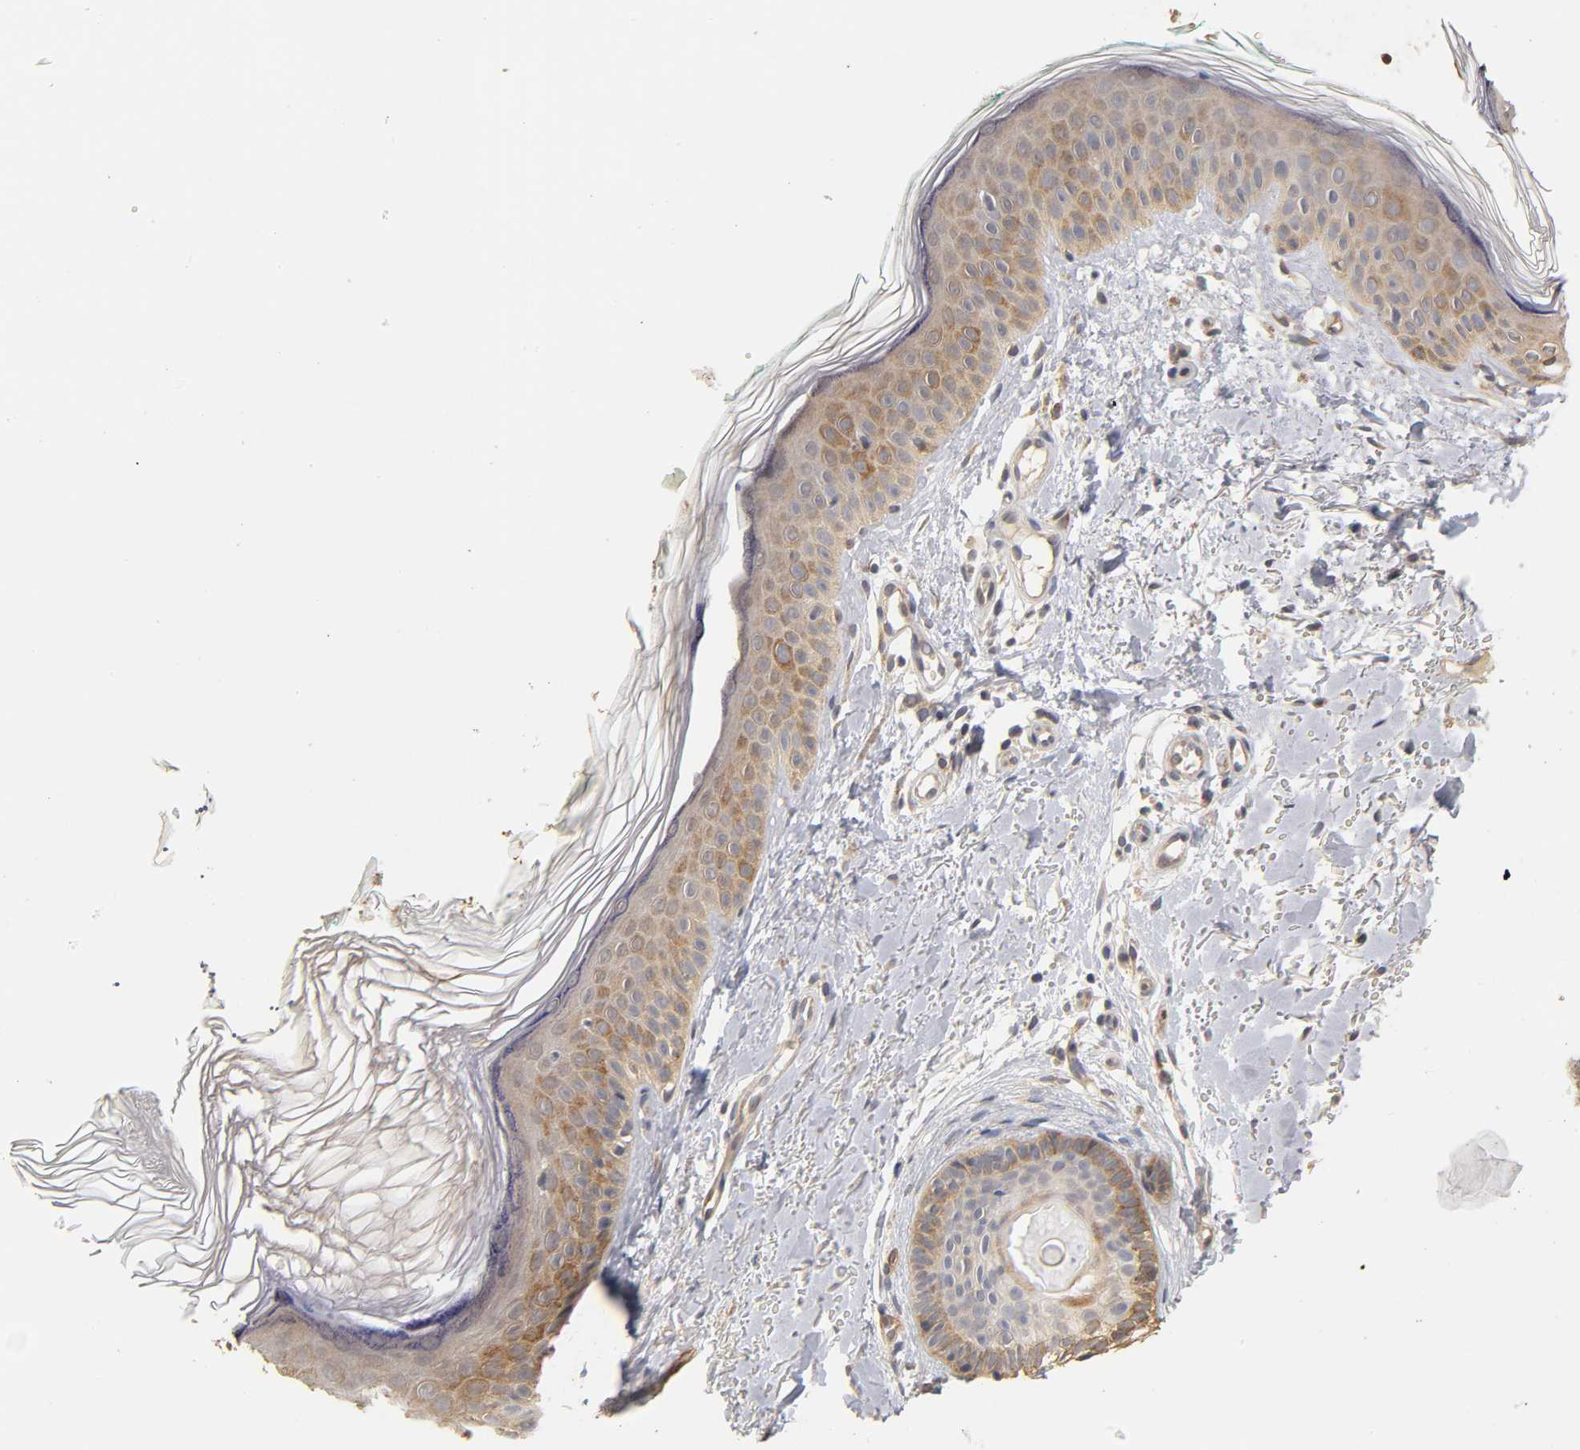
{"staining": {"intensity": "weak", "quantity": "<25%", "location": "cytoplasmic/membranous"}, "tissue": "skin", "cell_type": "Fibroblasts", "image_type": "normal", "snomed": [{"axis": "morphology", "description": "Normal tissue, NOS"}, {"axis": "topography", "description": "Skin"}], "caption": "Immunohistochemistry micrograph of normal skin: skin stained with DAB displays no significant protein staining in fibroblasts.", "gene": "LAMB1", "patient": {"sex": "male", "age": 71}}